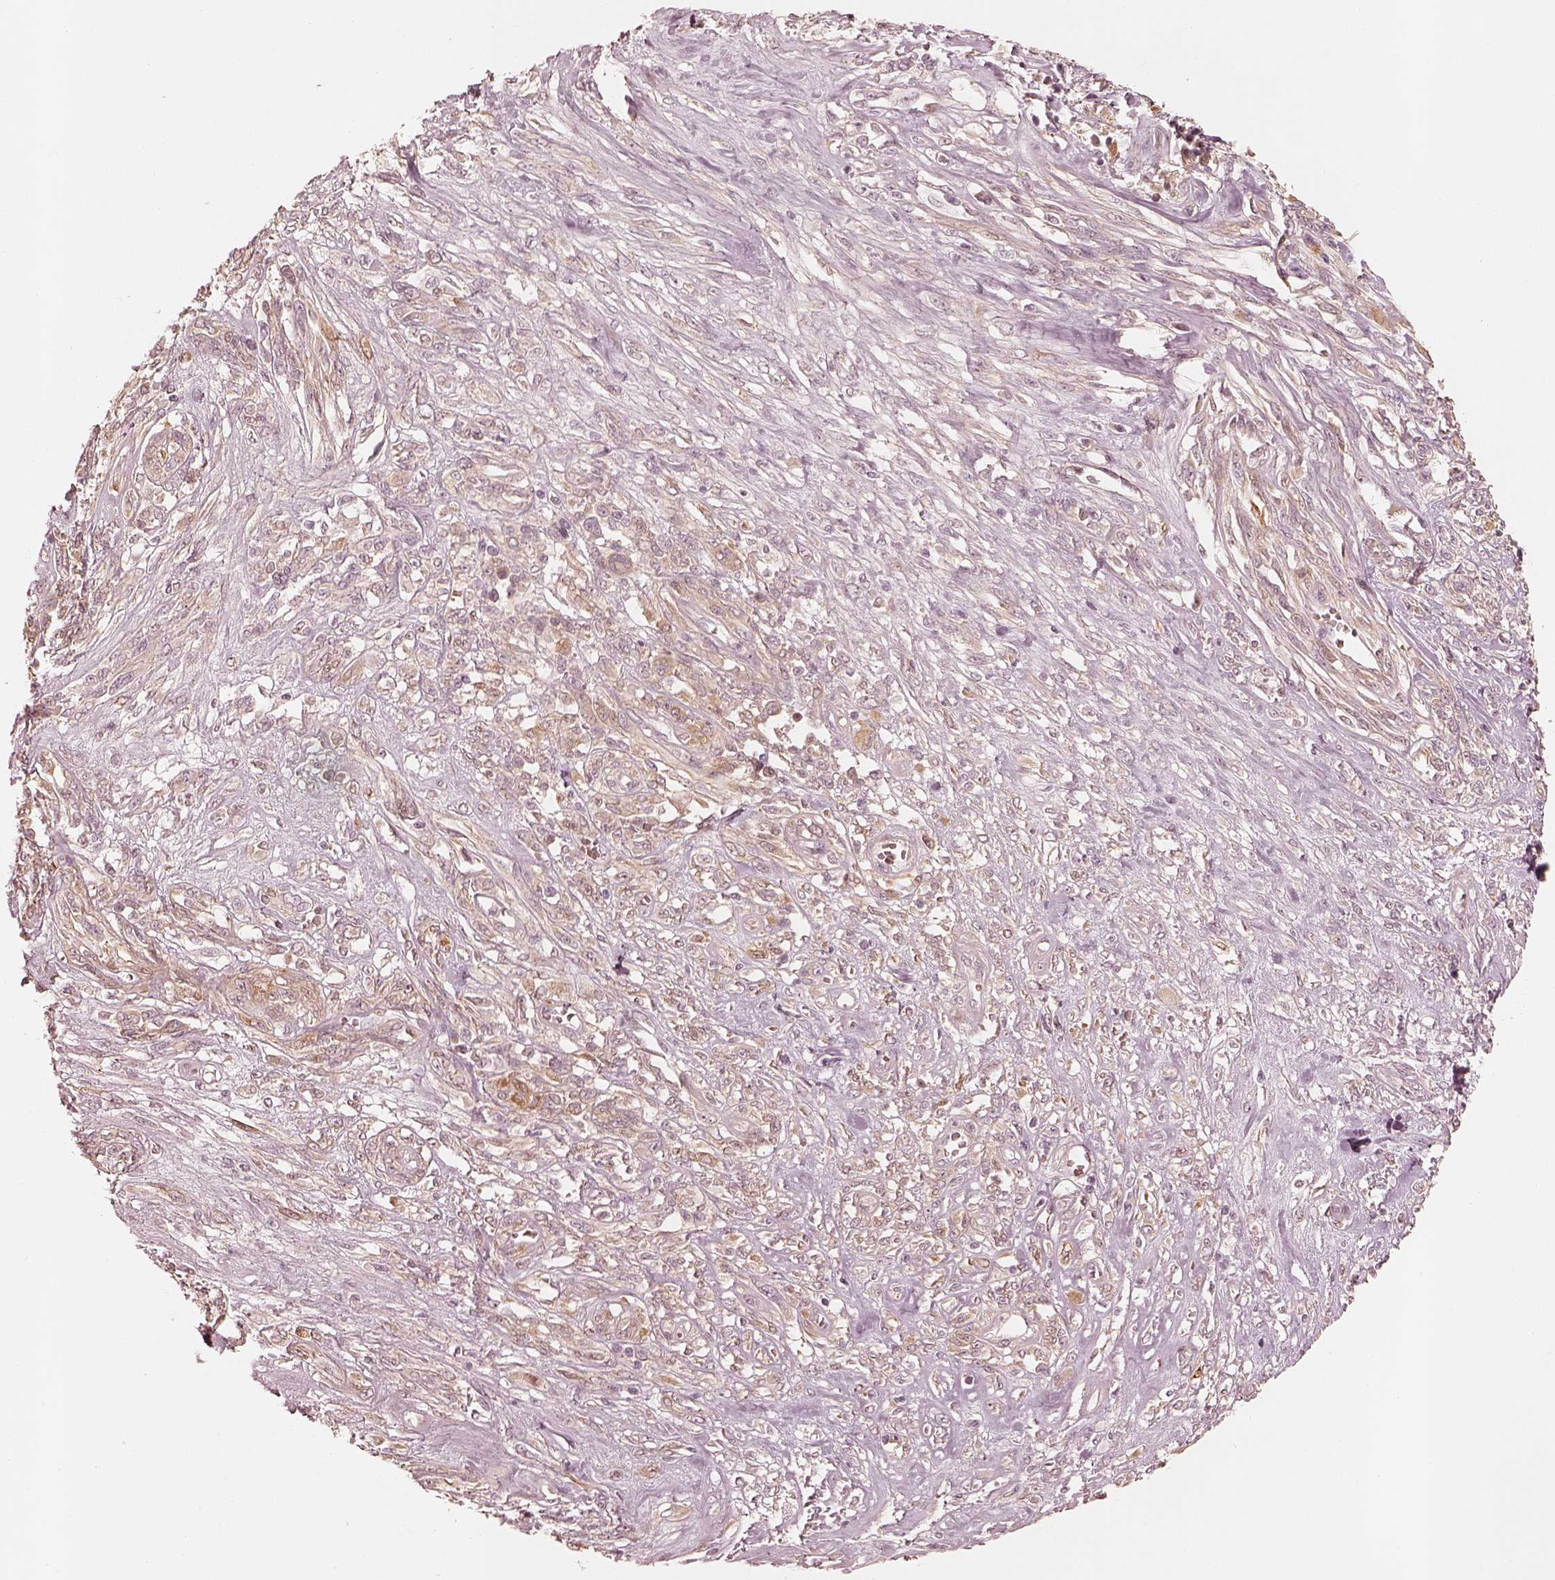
{"staining": {"intensity": "moderate", "quantity": ">75%", "location": "cytoplasmic/membranous"}, "tissue": "melanoma", "cell_type": "Tumor cells", "image_type": "cancer", "snomed": [{"axis": "morphology", "description": "Malignant melanoma, NOS"}, {"axis": "topography", "description": "Skin"}], "caption": "Immunohistochemistry (IHC) of human malignant melanoma reveals medium levels of moderate cytoplasmic/membranous positivity in about >75% of tumor cells.", "gene": "WLS", "patient": {"sex": "female", "age": 91}}